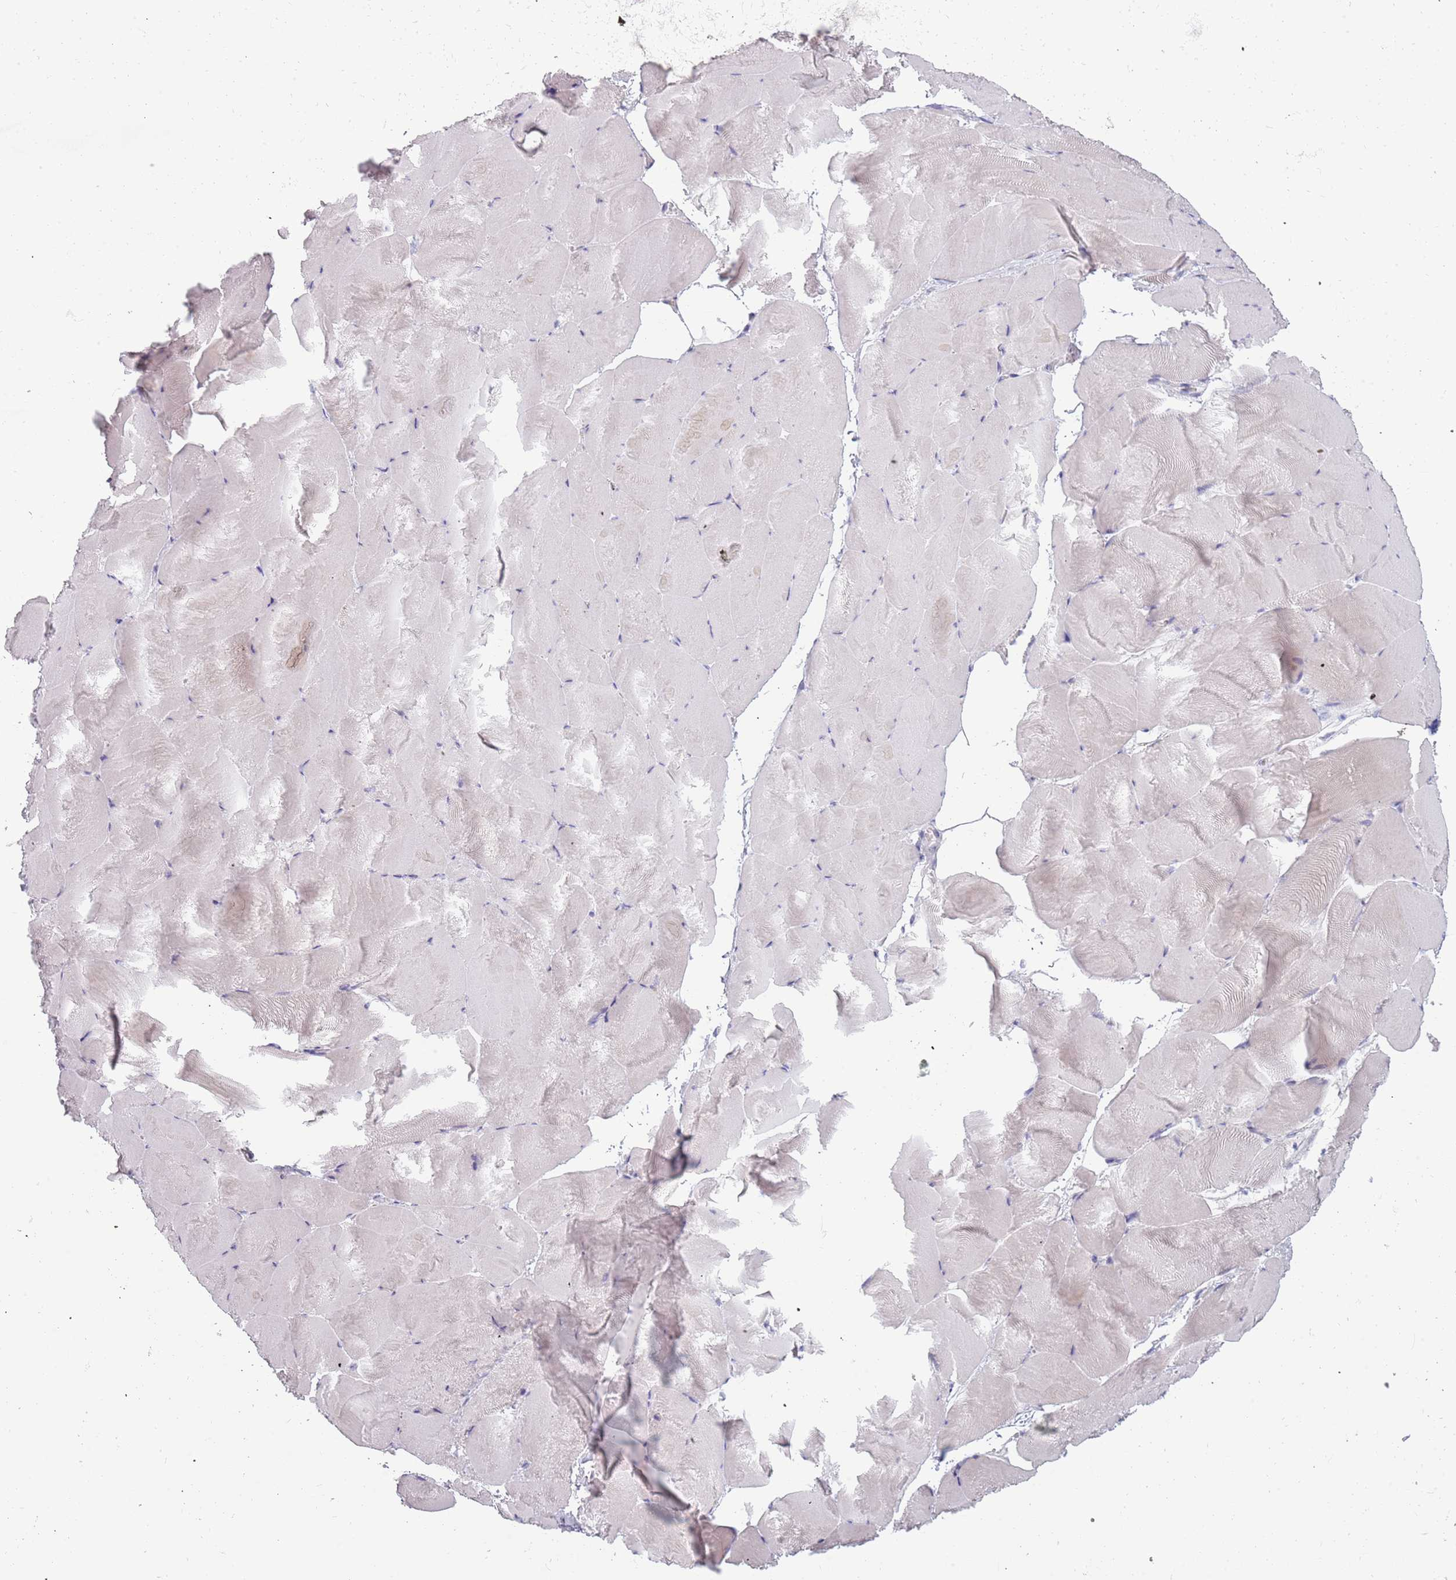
{"staining": {"intensity": "negative", "quantity": "none", "location": "none"}, "tissue": "skeletal muscle", "cell_type": "Myocytes", "image_type": "normal", "snomed": [{"axis": "morphology", "description": "Normal tissue, NOS"}, {"axis": "topography", "description": "Skeletal muscle"}], "caption": "DAB (3,3'-diaminobenzidine) immunohistochemical staining of normal human skeletal muscle shows no significant expression in myocytes.", "gene": "TNFRSF6B", "patient": {"sex": "female", "age": 64}}